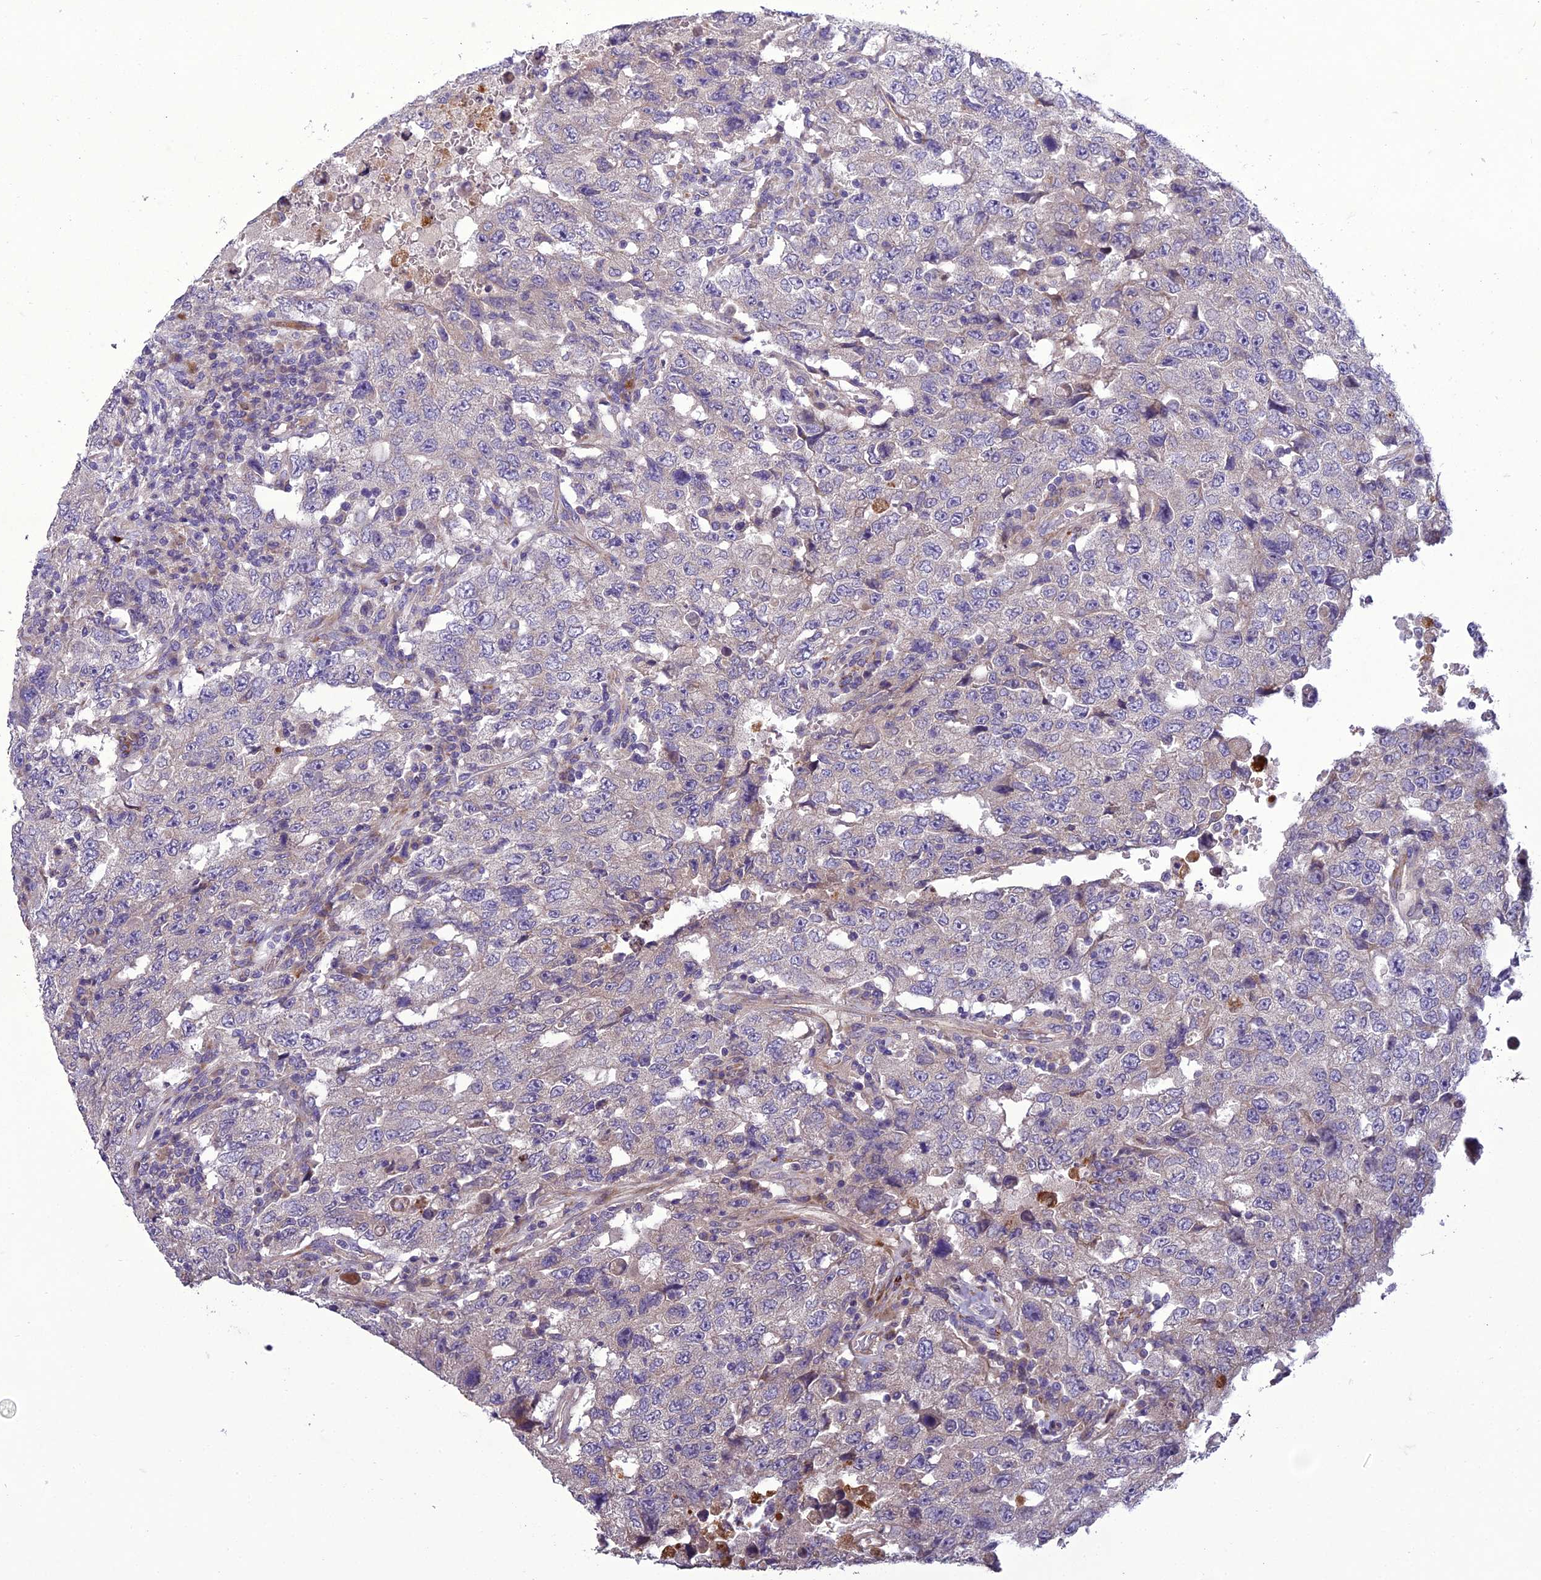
{"staining": {"intensity": "negative", "quantity": "none", "location": "none"}, "tissue": "testis cancer", "cell_type": "Tumor cells", "image_type": "cancer", "snomed": [{"axis": "morphology", "description": "Carcinoma, Embryonal, NOS"}, {"axis": "topography", "description": "Testis"}], "caption": "Immunohistochemical staining of testis embryonal carcinoma displays no significant expression in tumor cells.", "gene": "ADIPOR2", "patient": {"sex": "male", "age": 26}}